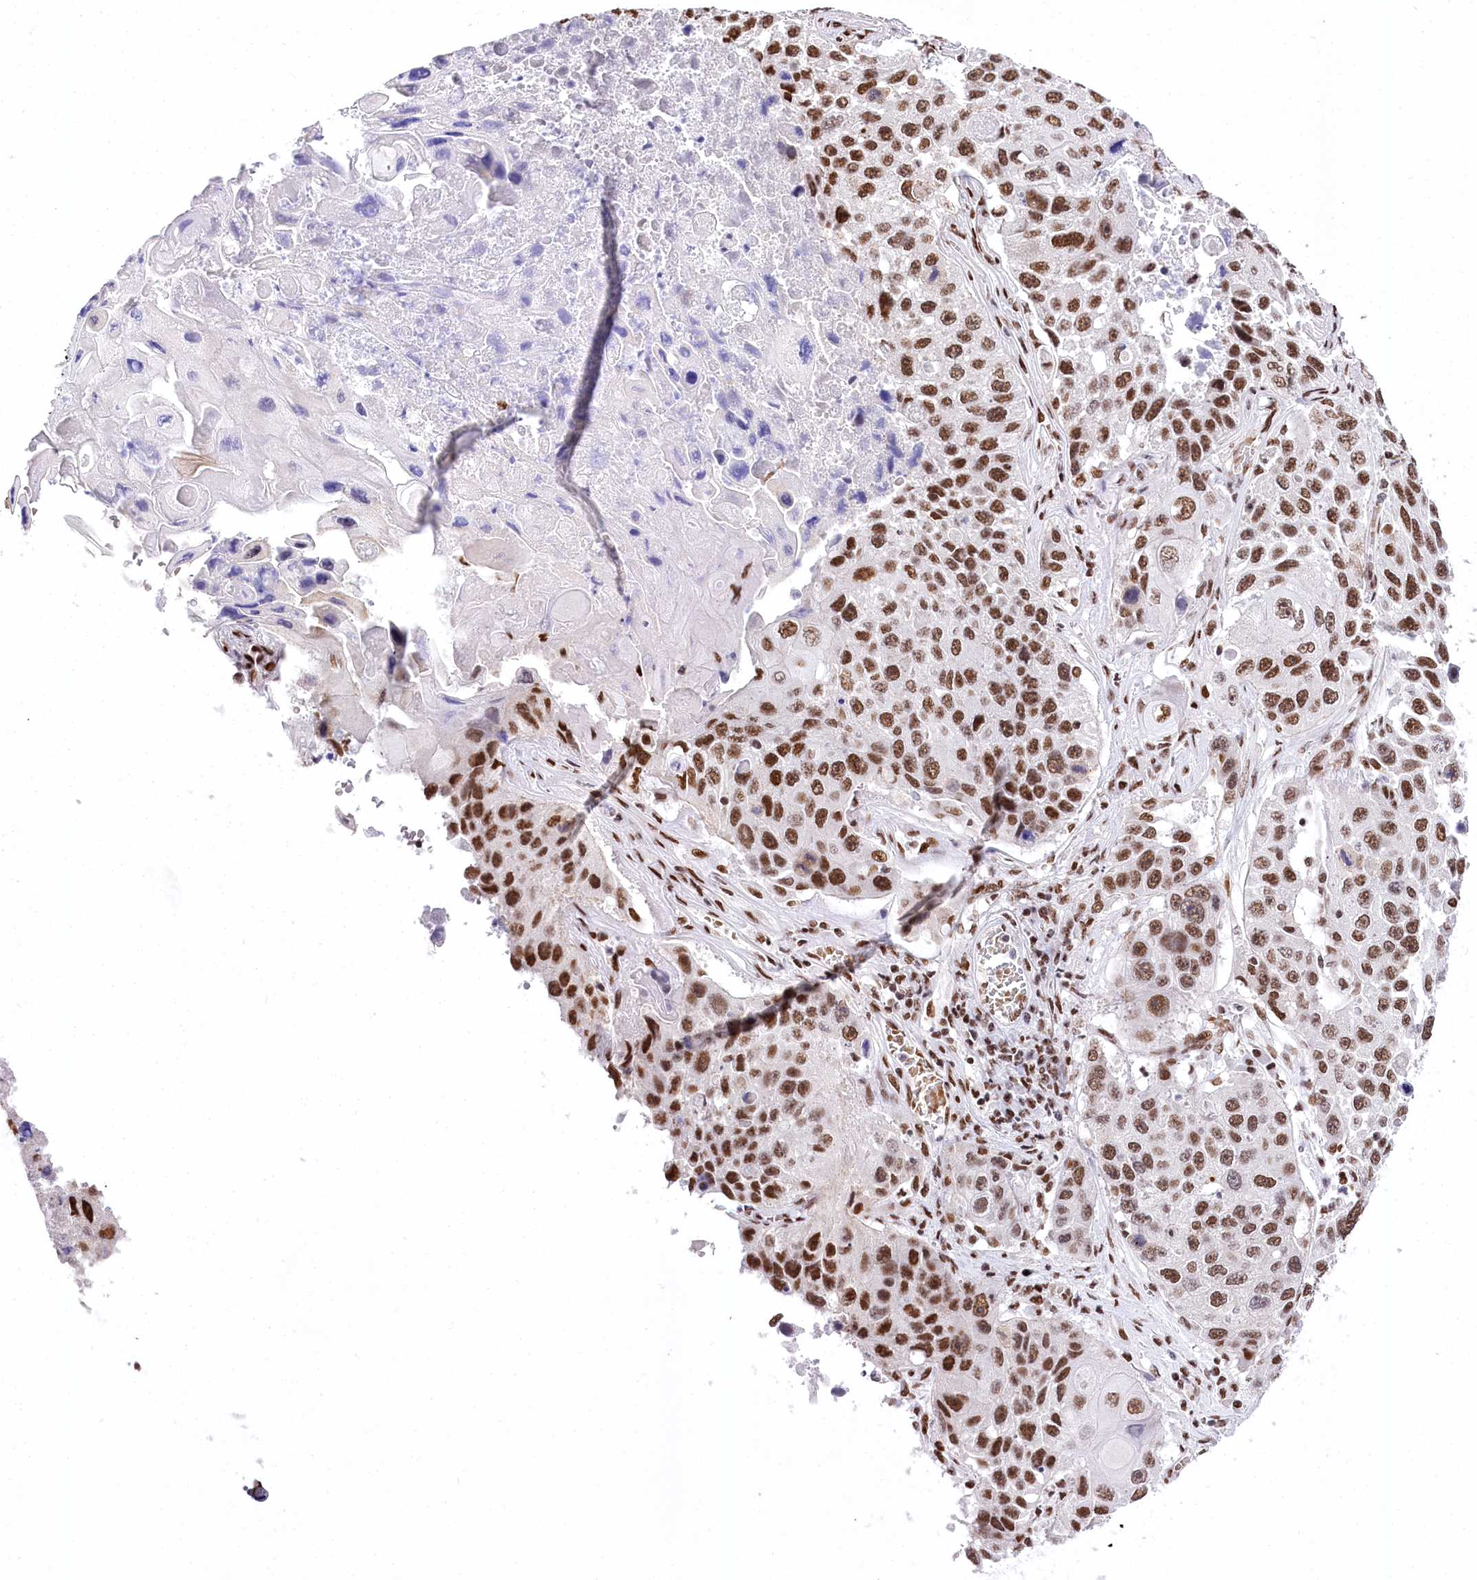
{"staining": {"intensity": "moderate", "quantity": ">75%", "location": "nuclear"}, "tissue": "lung cancer", "cell_type": "Tumor cells", "image_type": "cancer", "snomed": [{"axis": "morphology", "description": "Squamous cell carcinoma, NOS"}, {"axis": "topography", "description": "Lung"}], "caption": "DAB (3,3'-diaminobenzidine) immunohistochemical staining of human lung squamous cell carcinoma exhibits moderate nuclear protein positivity in approximately >75% of tumor cells.", "gene": "POU4F3", "patient": {"sex": "male", "age": 61}}